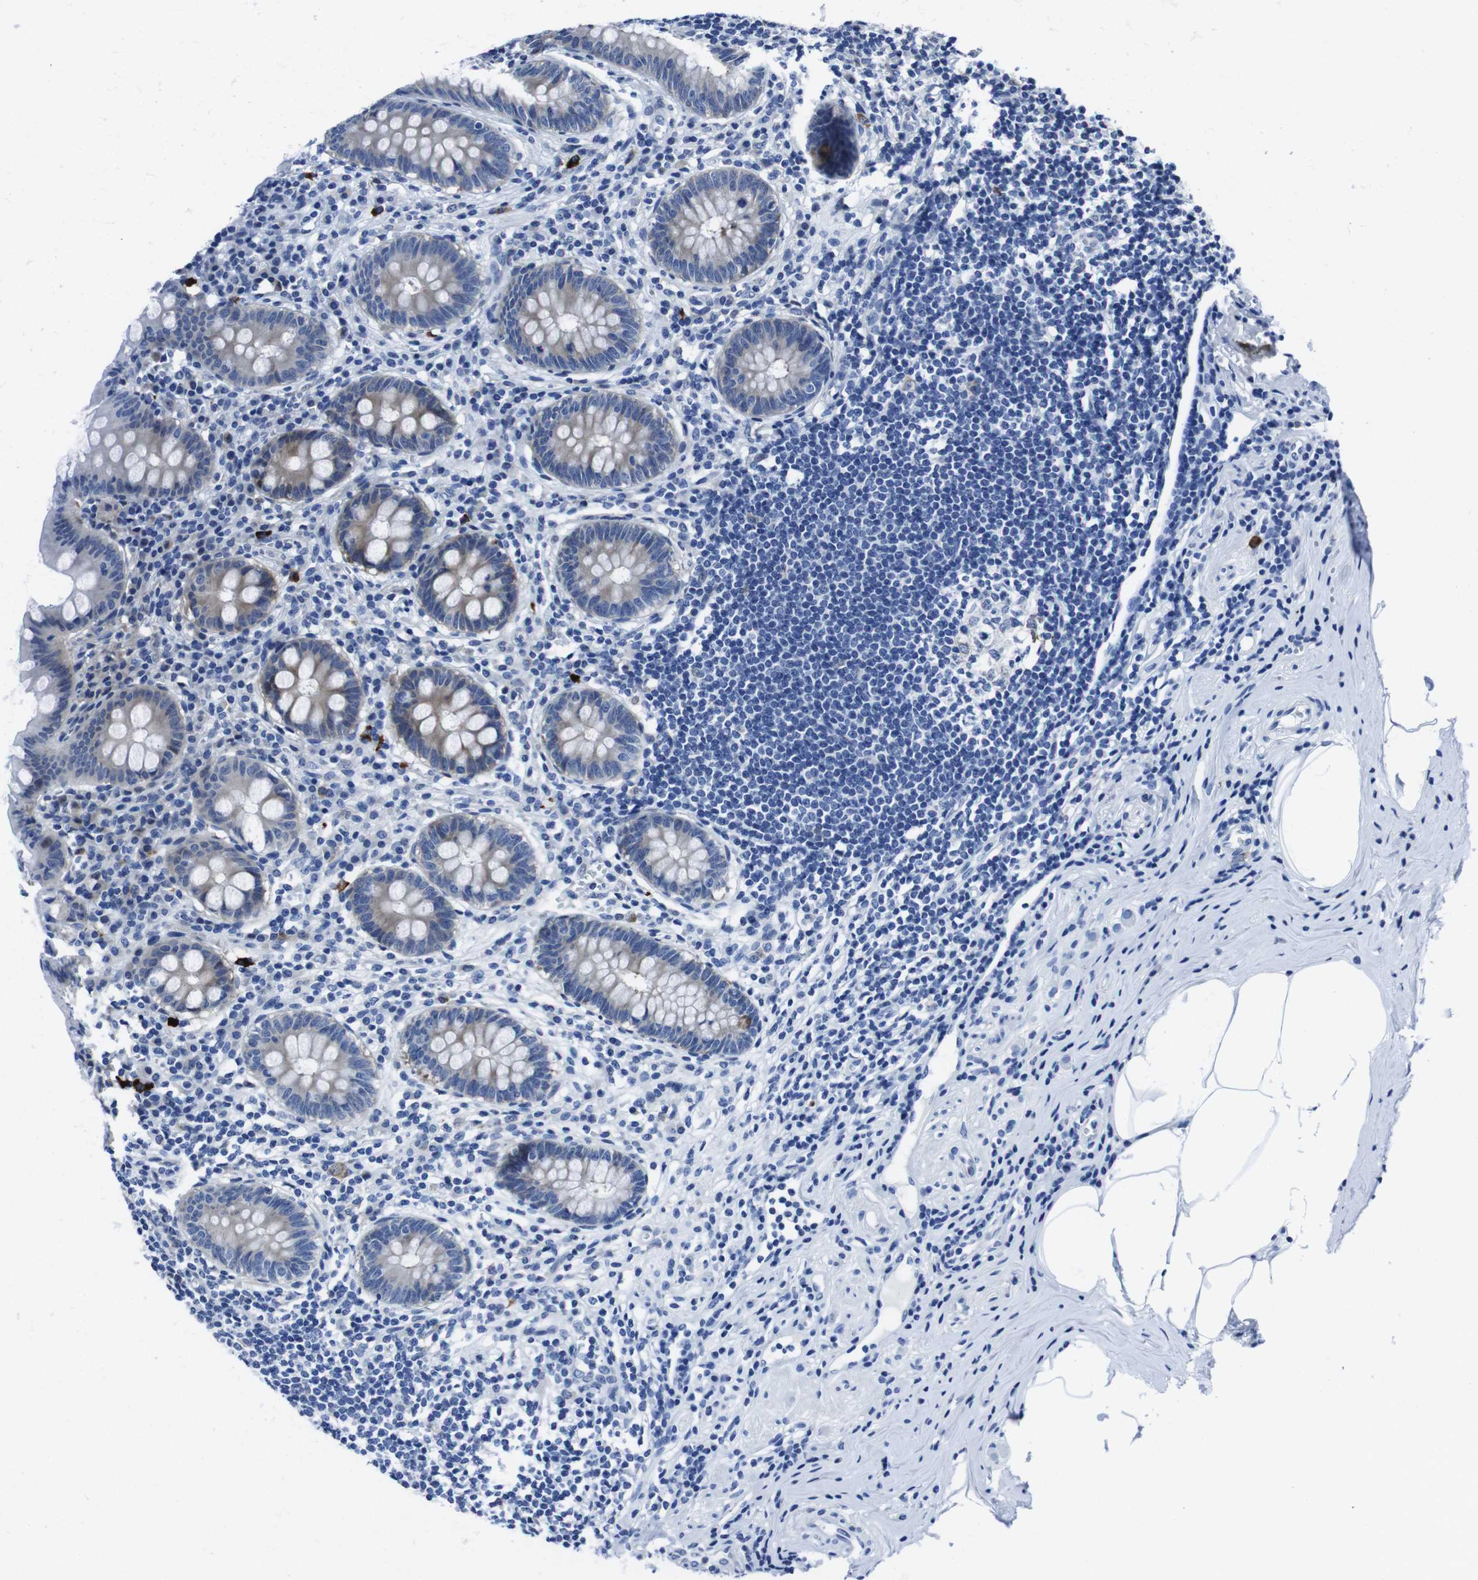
{"staining": {"intensity": "weak", "quantity": "25%-75%", "location": "cytoplasmic/membranous"}, "tissue": "appendix", "cell_type": "Glandular cells", "image_type": "normal", "snomed": [{"axis": "morphology", "description": "Normal tissue, NOS"}, {"axis": "topography", "description": "Appendix"}], "caption": "Appendix stained with DAB (3,3'-diaminobenzidine) immunohistochemistry (IHC) displays low levels of weak cytoplasmic/membranous expression in approximately 25%-75% of glandular cells. Immunohistochemistry (ihc) stains the protein in brown and the nuclei are stained blue.", "gene": "EIF4A1", "patient": {"sex": "female", "age": 50}}